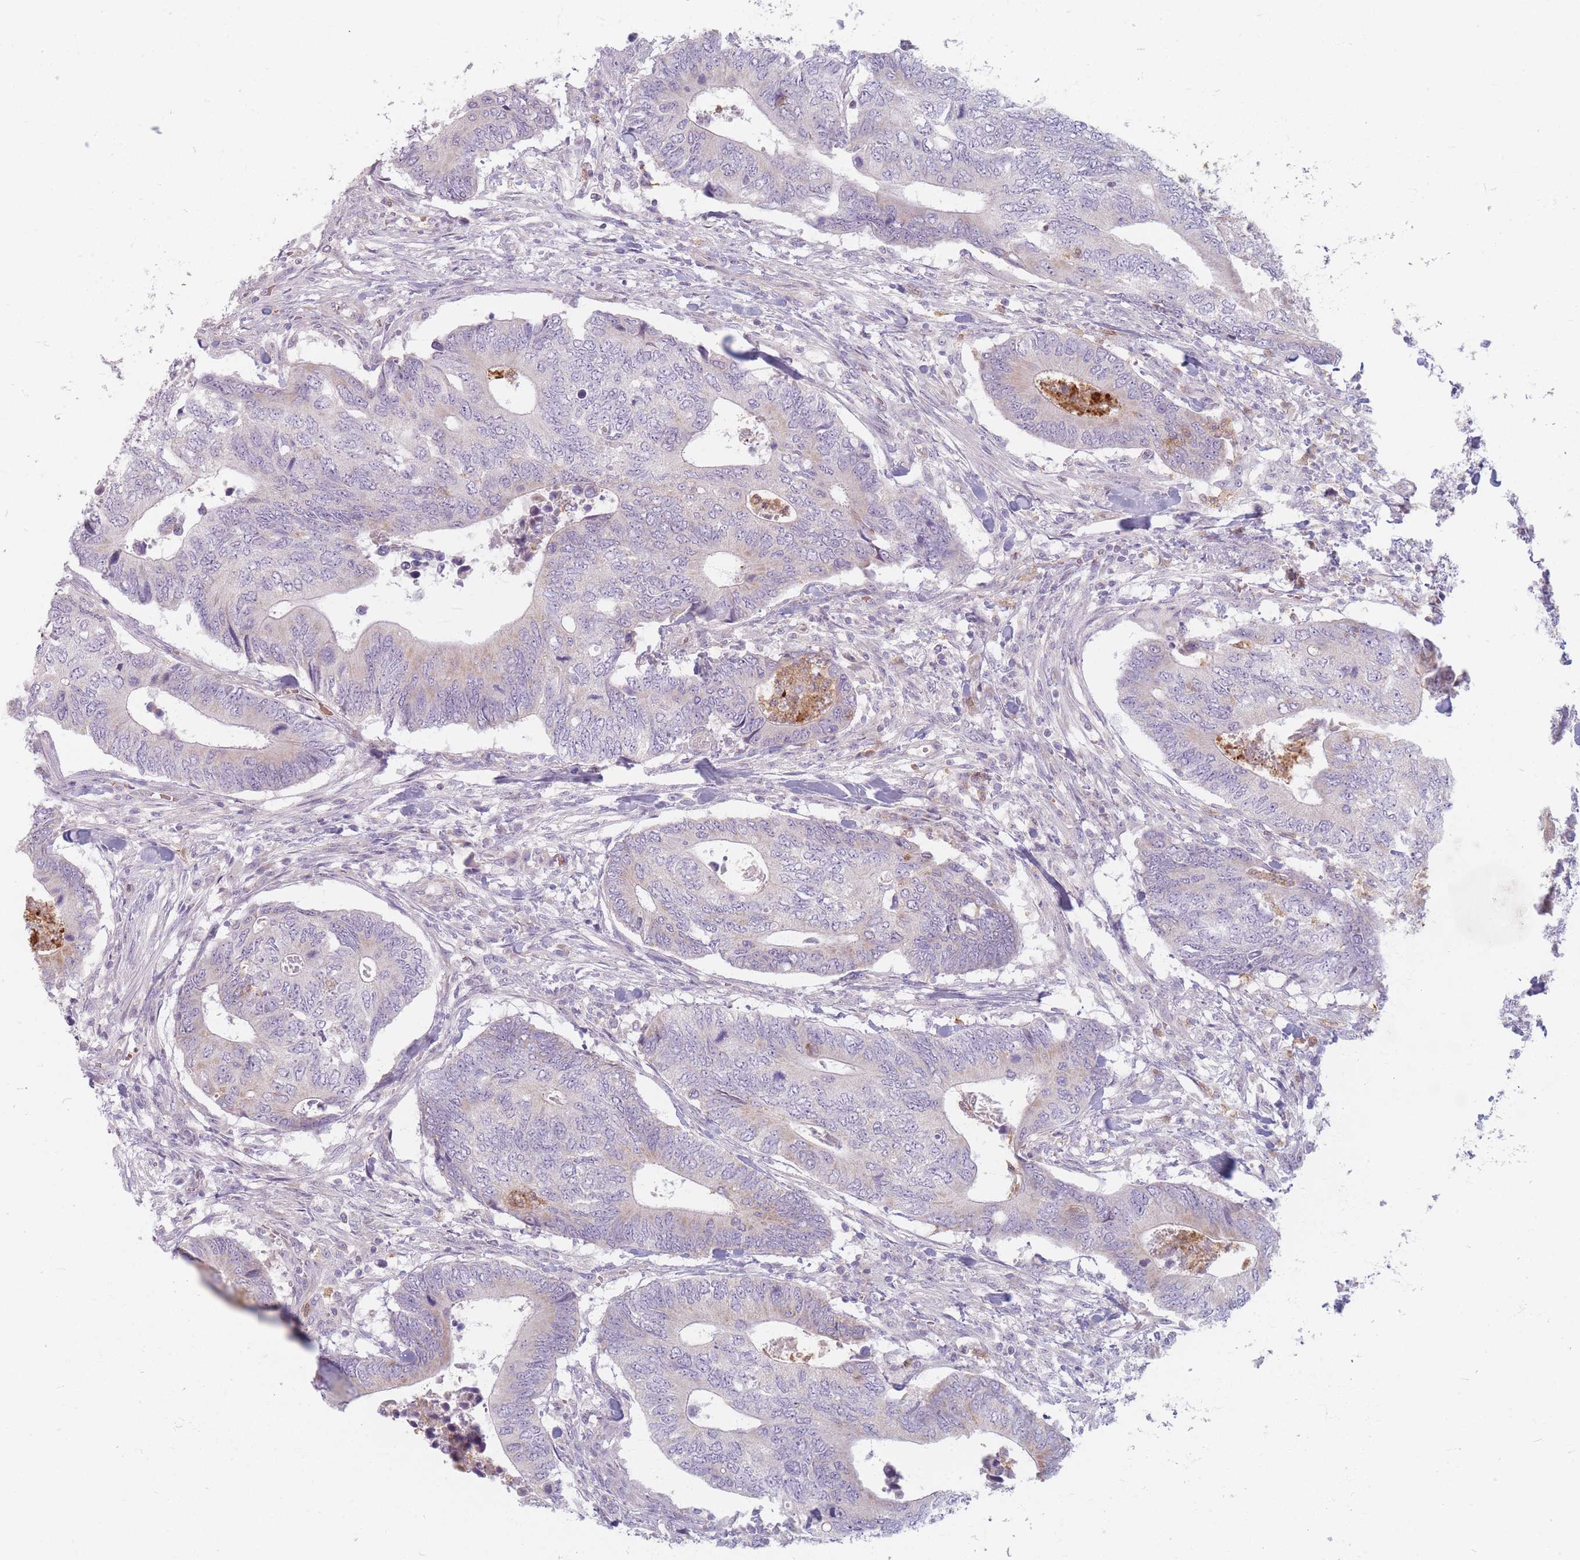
{"staining": {"intensity": "weak", "quantity": "<25%", "location": "cytoplasmic/membranous"}, "tissue": "colorectal cancer", "cell_type": "Tumor cells", "image_type": "cancer", "snomed": [{"axis": "morphology", "description": "Adenocarcinoma, NOS"}, {"axis": "topography", "description": "Colon"}], "caption": "This is an IHC histopathology image of colorectal cancer. There is no positivity in tumor cells.", "gene": "CHCHD7", "patient": {"sex": "male", "age": 87}}